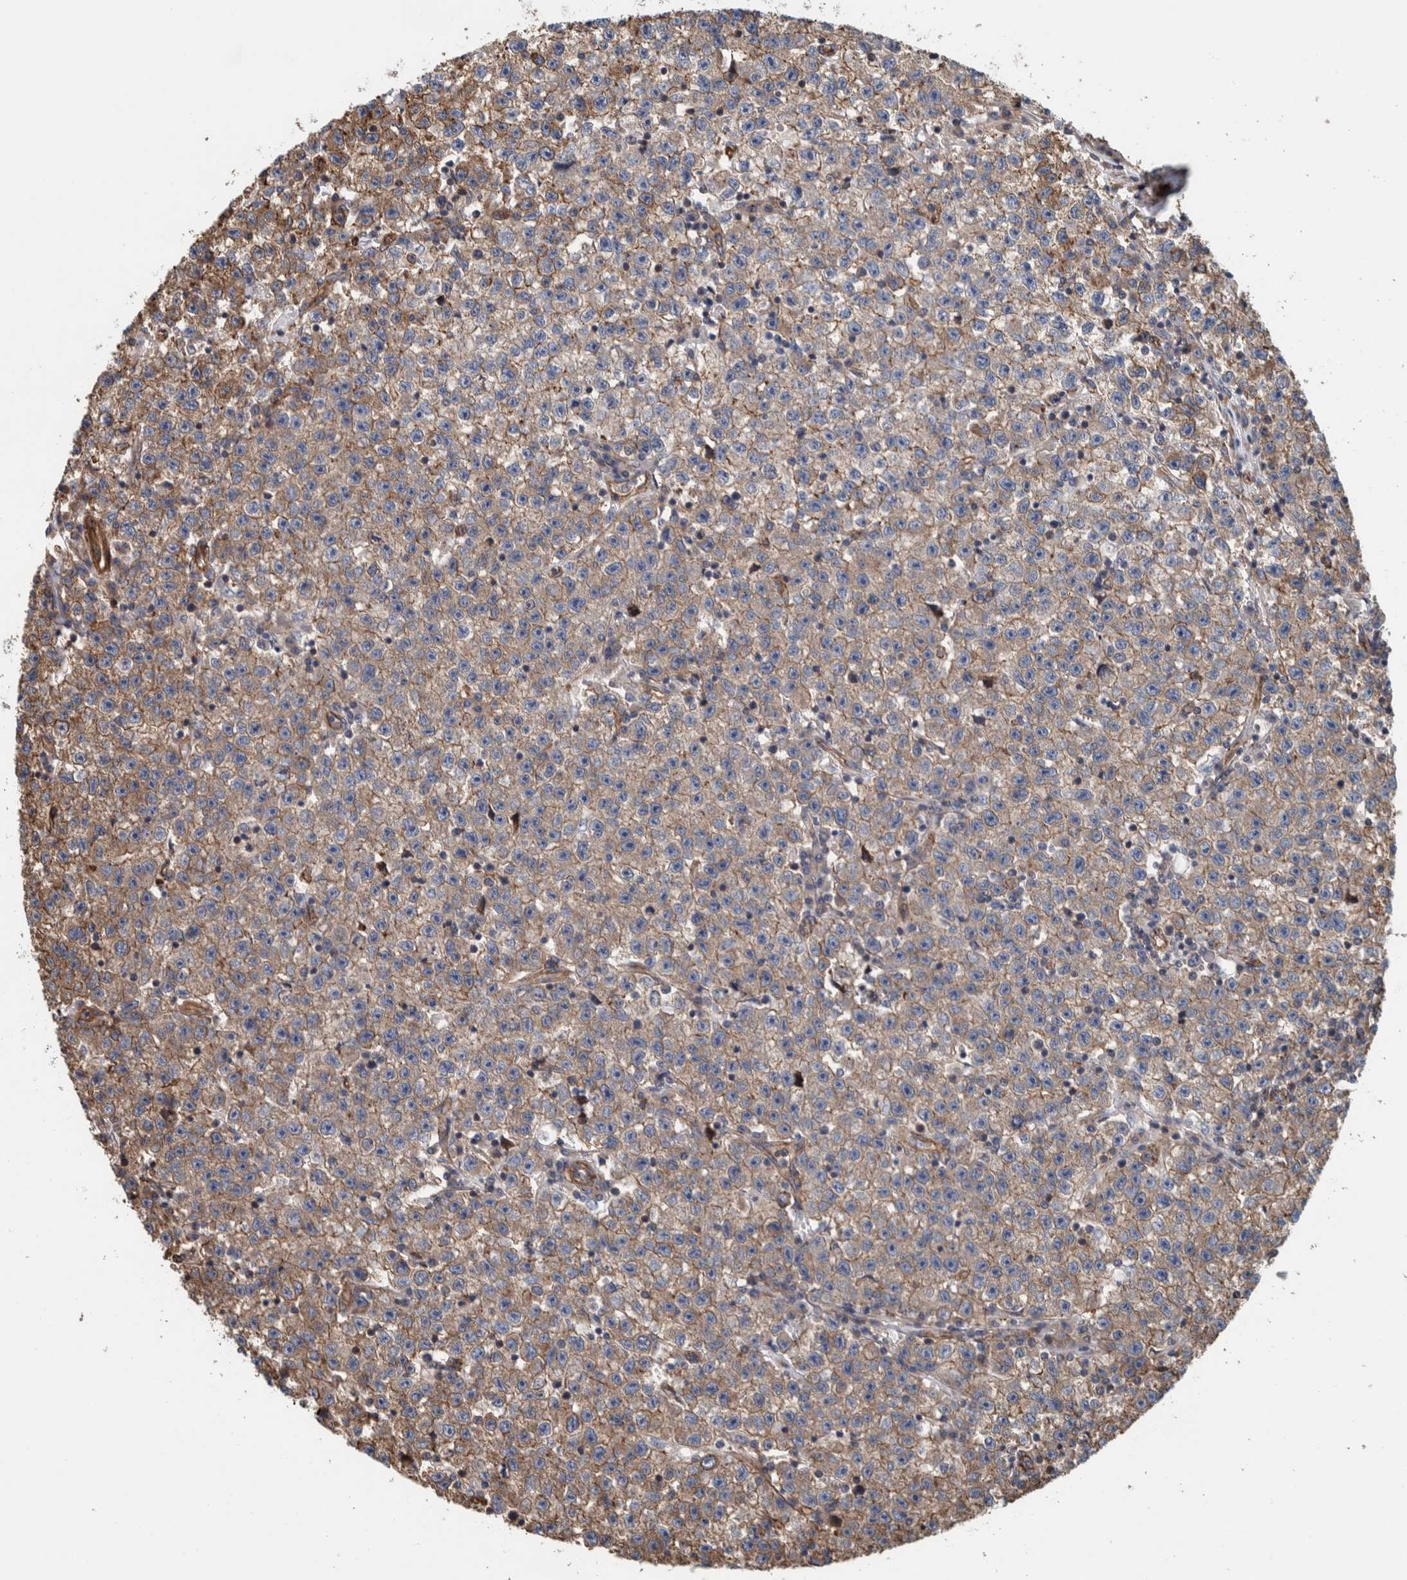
{"staining": {"intensity": "weak", "quantity": ">75%", "location": "cytoplasmic/membranous"}, "tissue": "testis cancer", "cell_type": "Tumor cells", "image_type": "cancer", "snomed": [{"axis": "morphology", "description": "Seminoma, NOS"}, {"axis": "topography", "description": "Testis"}], "caption": "Protein expression analysis of human testis cancer (seminoma) reveals weak cytoplasmic/membranous staining in approximately >75% of tumor cells. Immunohistochemistry (ihc) stains the protein of interest in brown and the nuclei are stained blue.", "gene": "PKD1L1", "patient": {"sex": "male", "age": 22}}